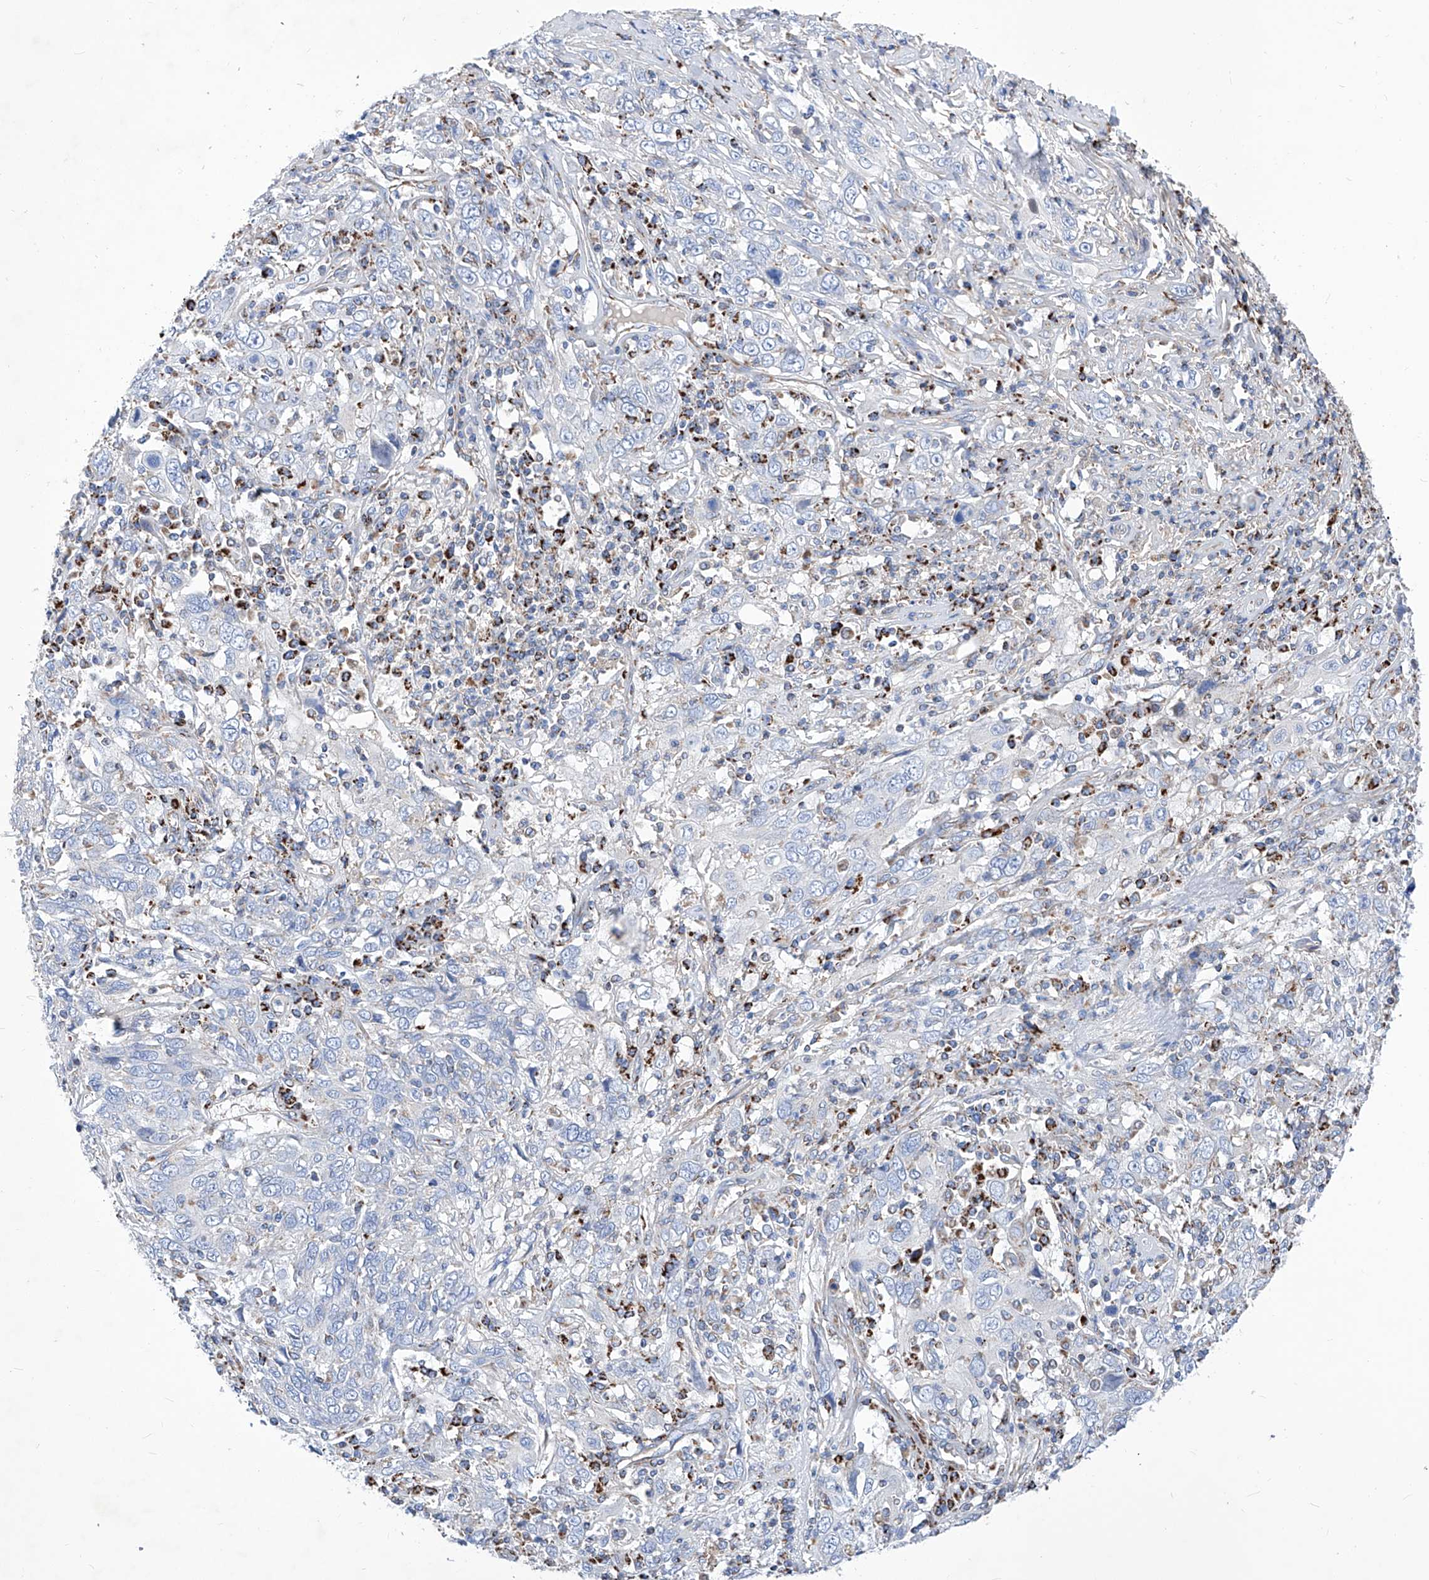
{"staining": {"intensity": "negative", "quantity": "none", "location": "none"}, "tissue": "cervical cancer", "cell_type": "Tumor cells", "image_type": "cancer", "snomed": [{"axis": "morphology", "description": "Squamous cell carcinoma, NOS"}, {"axis": "topography", "description": "Cervix"}], "caption": "Cervical squamous cell carcinoma was stained to show a protein in brown. There is no significant expression in tumor cells.", "gene": "HRNR", "patient": {"sex": "female", "age": 46}}